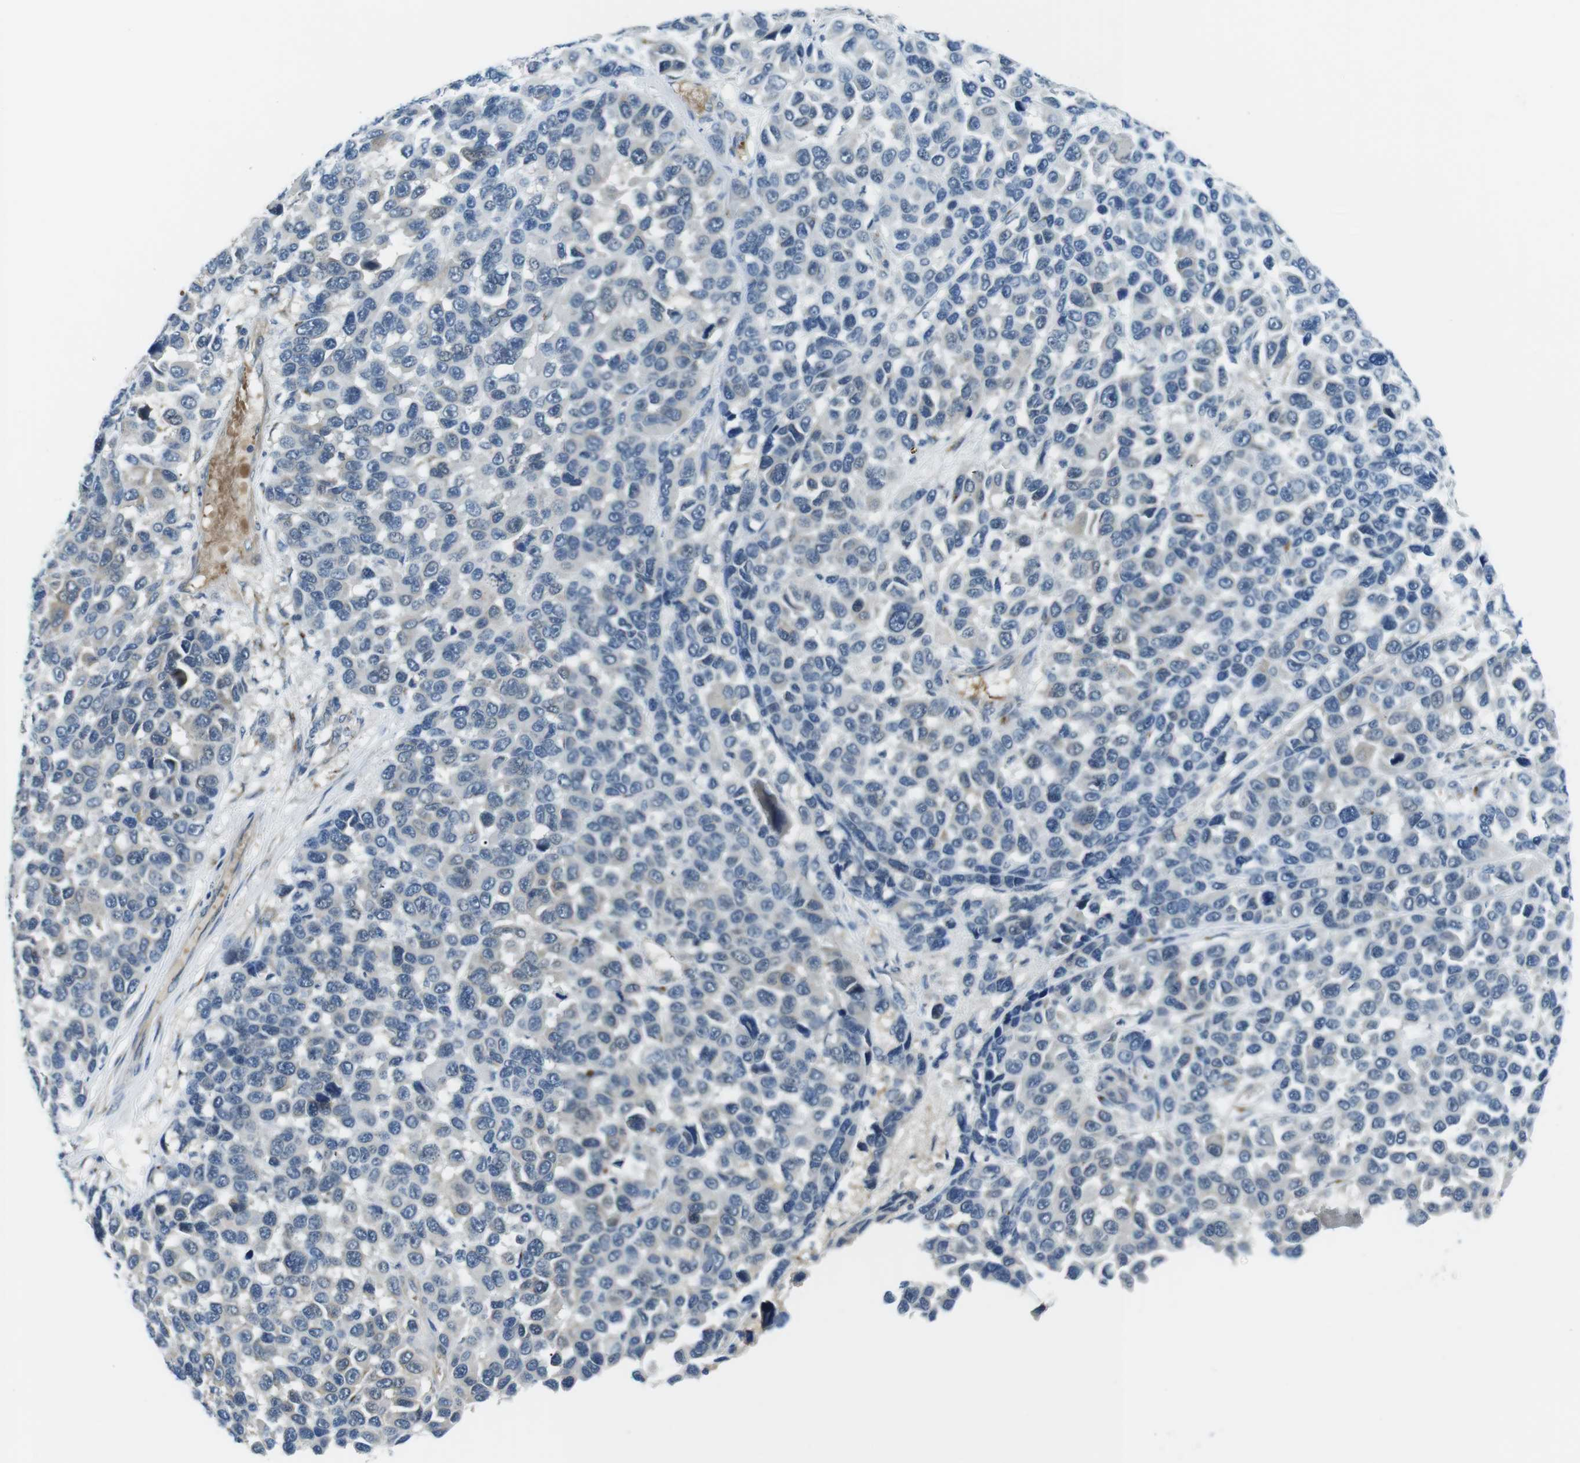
{"staining": {"intensity": "negative", "quantity": "none", "location": "none"}, "tissue": "melanoma", "cell_type": "Tumor cells", "image_type": "cancer", "snomed": [{"axis": "morphology", "description": "Malignant melanoma, NOS"}, {"axis": "topography", "description": "Skin"}], "caption": "Immunohistochemistry of malignant melanoma demonstrates no staining in tumor cells. (DAB IHC with hematoxylin counter stain).", "gene": "WSCD1", "patient": {"sex": "male", "age": 53}}